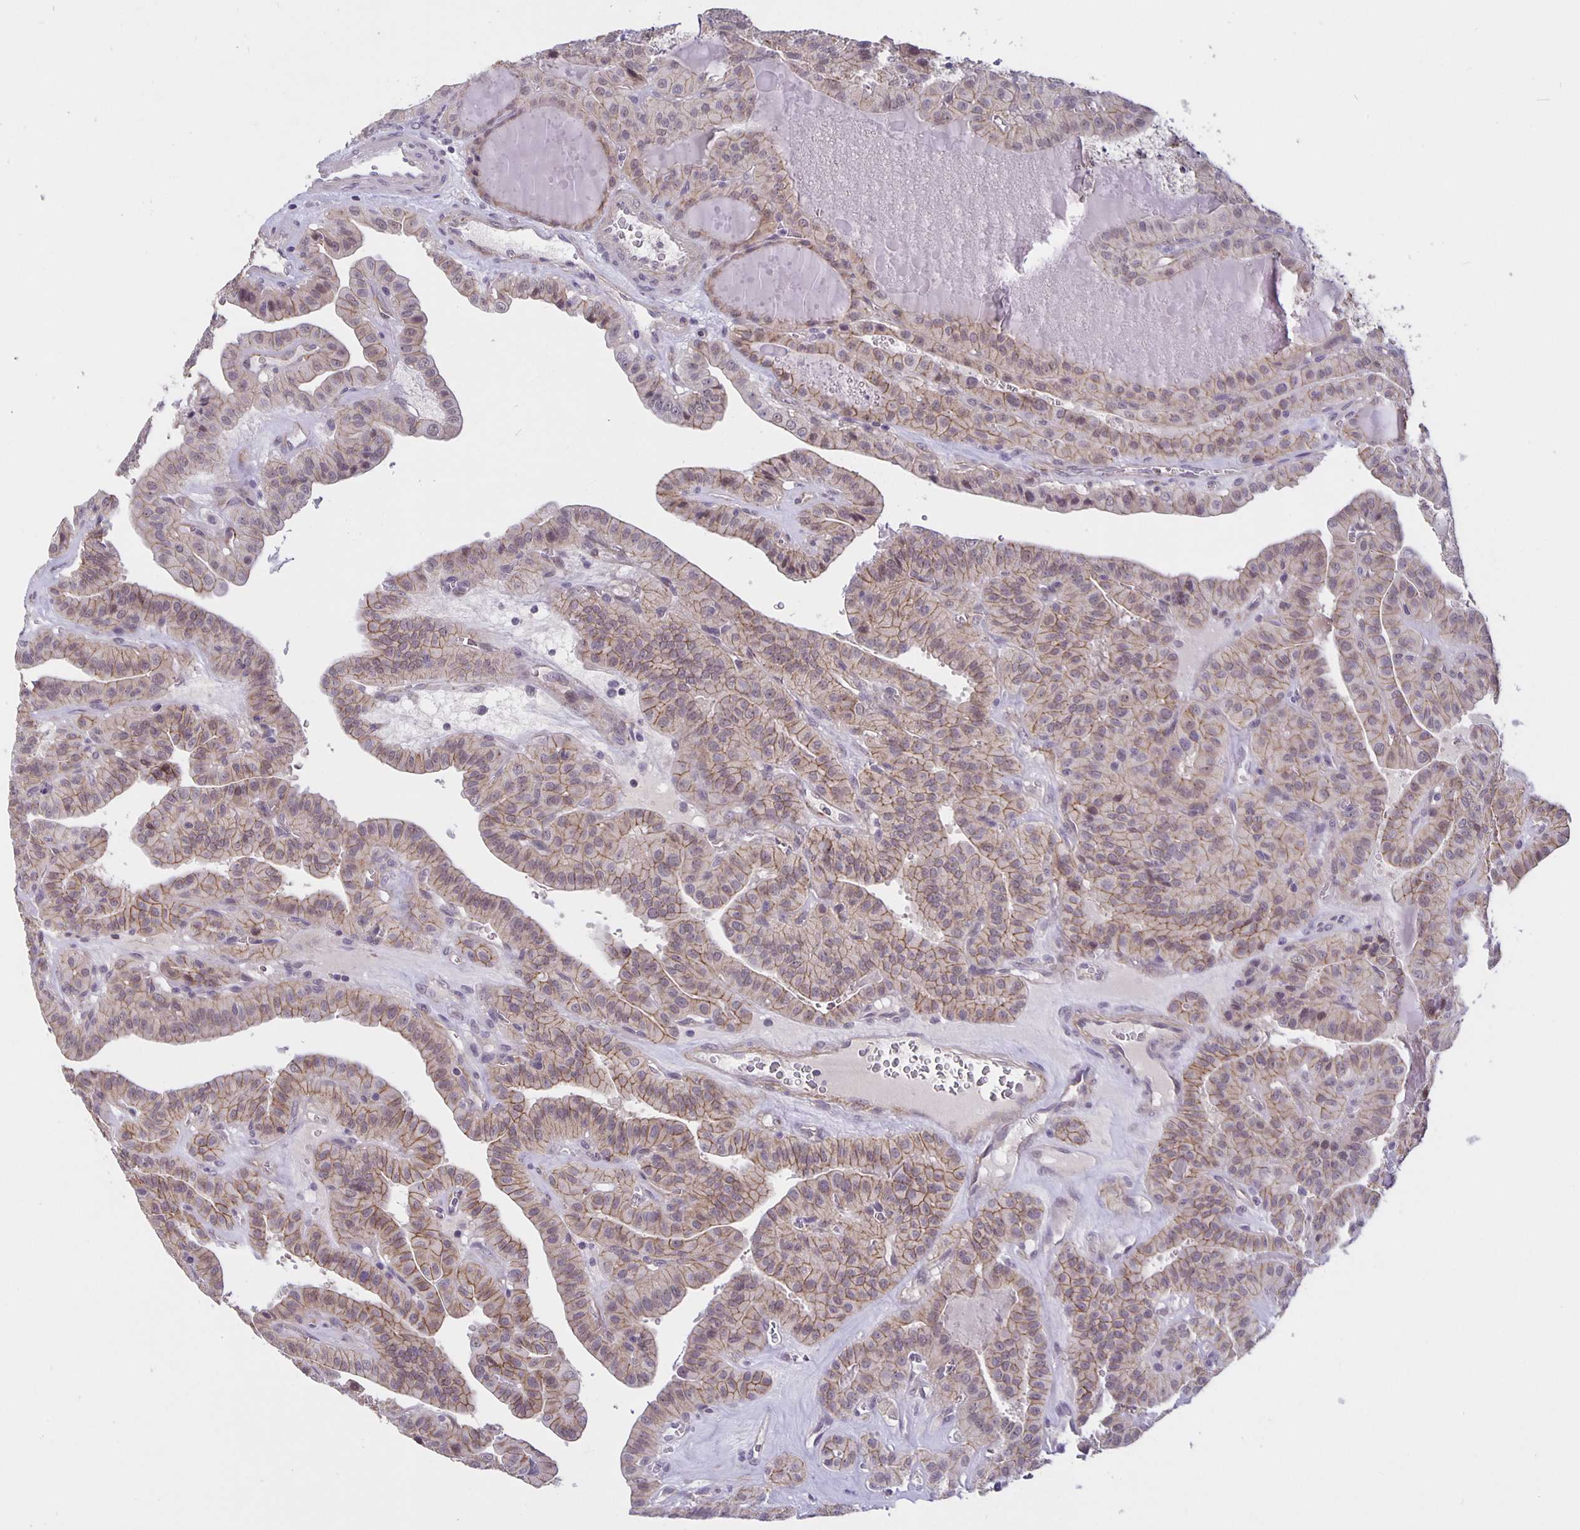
{"staining": {"intensity": "weak", "quantity": "25%-75%", "location": "cytoplasmic/membranous"}, "tissue": "thyroid cancer", "cell_type": "Tumor cells", "image_type": "cancer", "snomed": [{"axis": "morphology", "description": "Papillary adenocarcinoma, NOS"}, {"axis": "topography", "description": "Thyroid gland"}], "caption": "Human thyroid cancer (papillary adenocarcinoma) stained with a protein marker exhibits weak staining in tumor cells.", "gene": "ARVCF", "patient": {"sex": "male", "age": 52}}